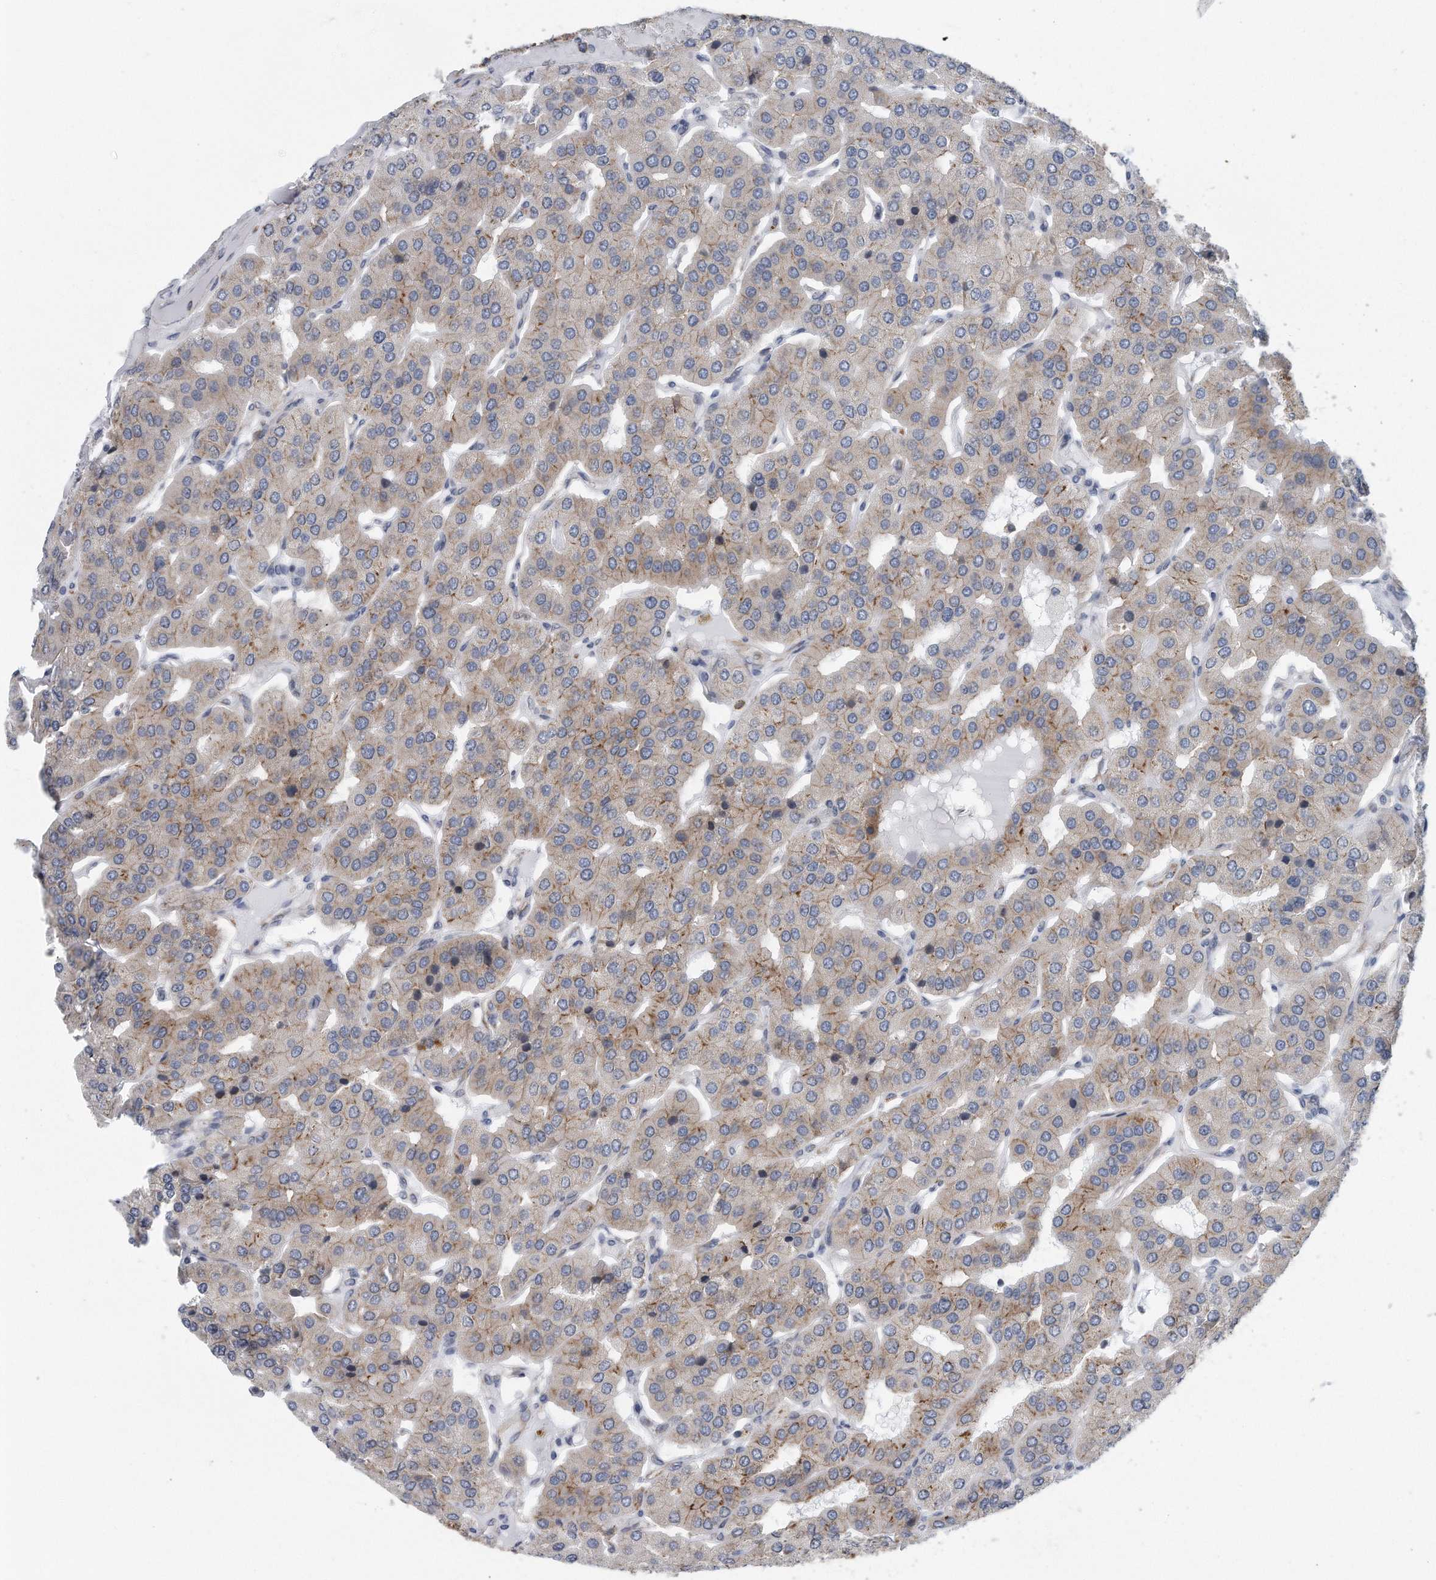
{"staining": {"intensity": "weak", "quantity": "25%-75%", "location": "cytoplasmic/membranous"}, "tissue": "parathyroid gland", "cell_type": "Glandular cells", "image_type": "normal", "snomed": [{"axis": "morphology", "description": "Normal tissue, NOS"}, {"axis": "morphology", "description": "Adenoma, NOS"}, {"axis": "topography", "description": "Parathyroid gland"}], "caption": "Immunohistochemical staining of unremarkable parathyroid gland reveals weak cytoplasmic/membranous protein positivity in approximately 25%-75% of glandular cells.", "gene": "RPL26L1", "patient": {"sex": "female", "age": 86}}